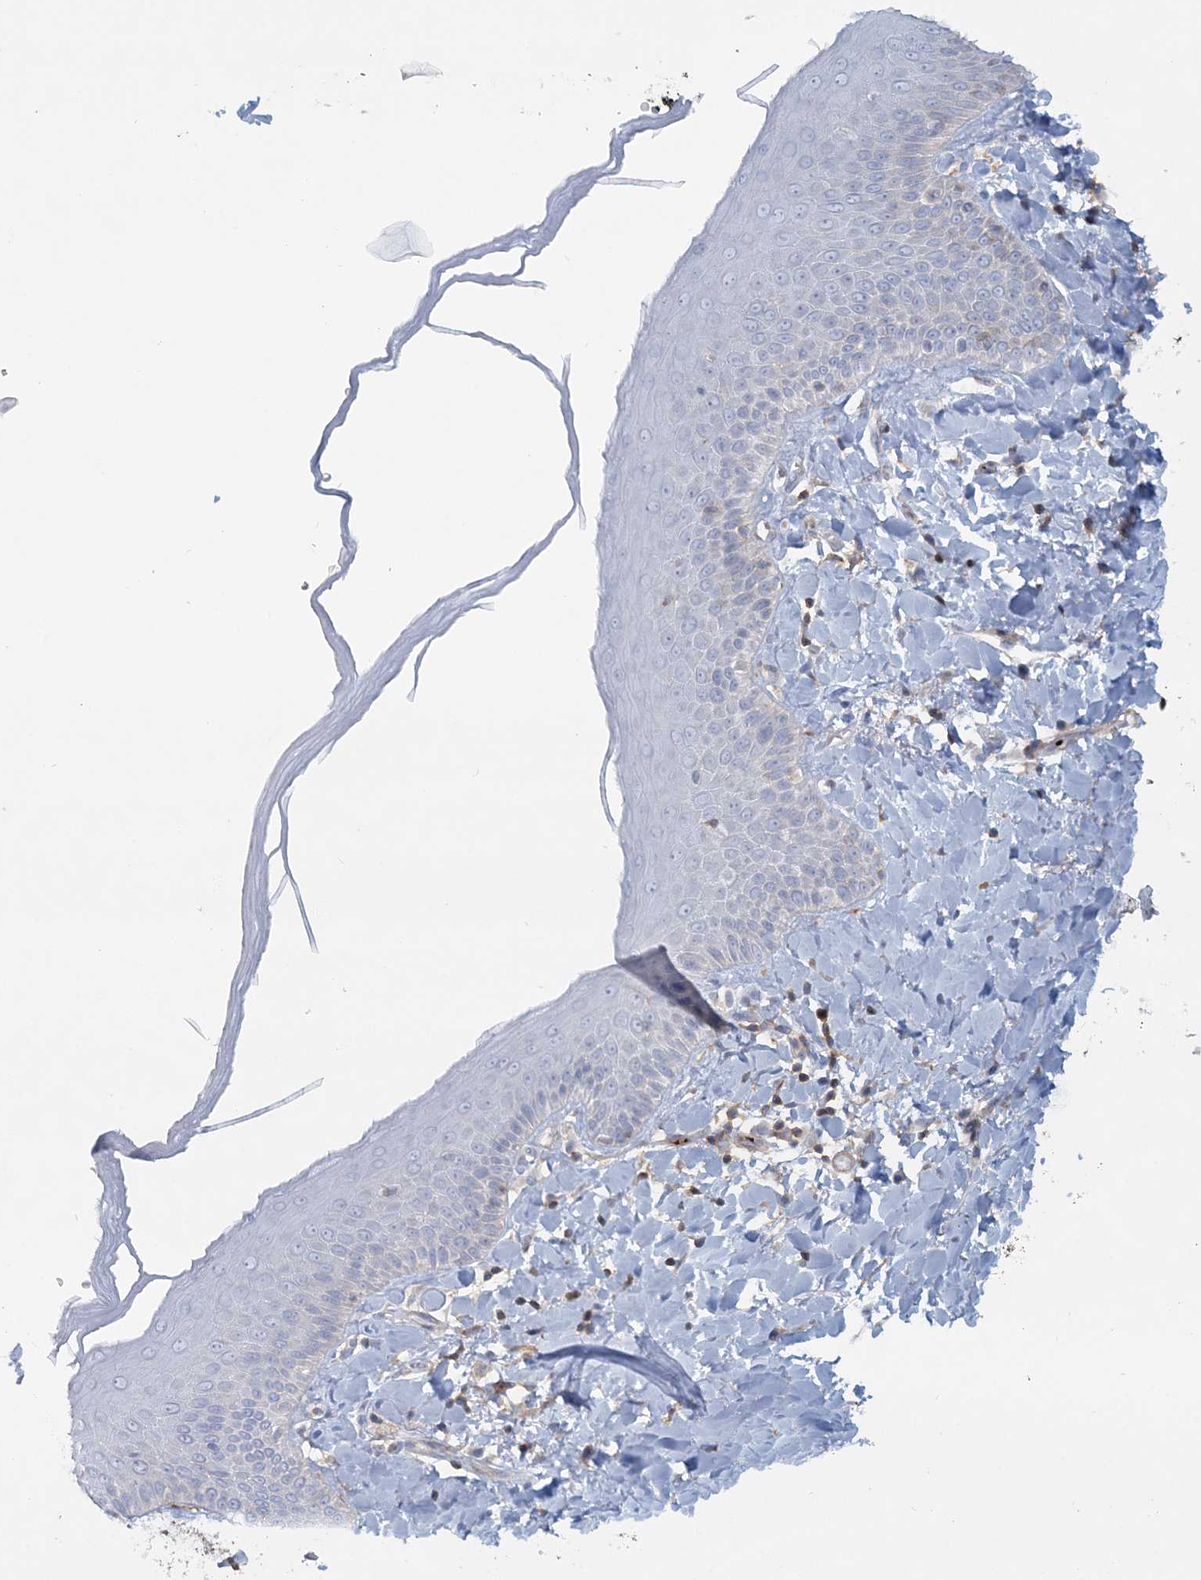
{"staining": {"intensity": "weak", "quantity": "<25%", "location": "cytoplasmic/membranous"}, "tissue": "skin", "cell_type": "Epidermal cells", "image_type": "normal", "snomed": [{"axis": "morphology", "description": "Normal tissue, NOS"}, {"axis": "topography", "description": "Anal"}], "caption": "Immunohistochemistry photomicrograph of benign skin: skin stained with DAB reveals no significant protein staining in epidermal cells.", "gene": "CUEDC2", "patient": {"sex": "male", "age": 69}}